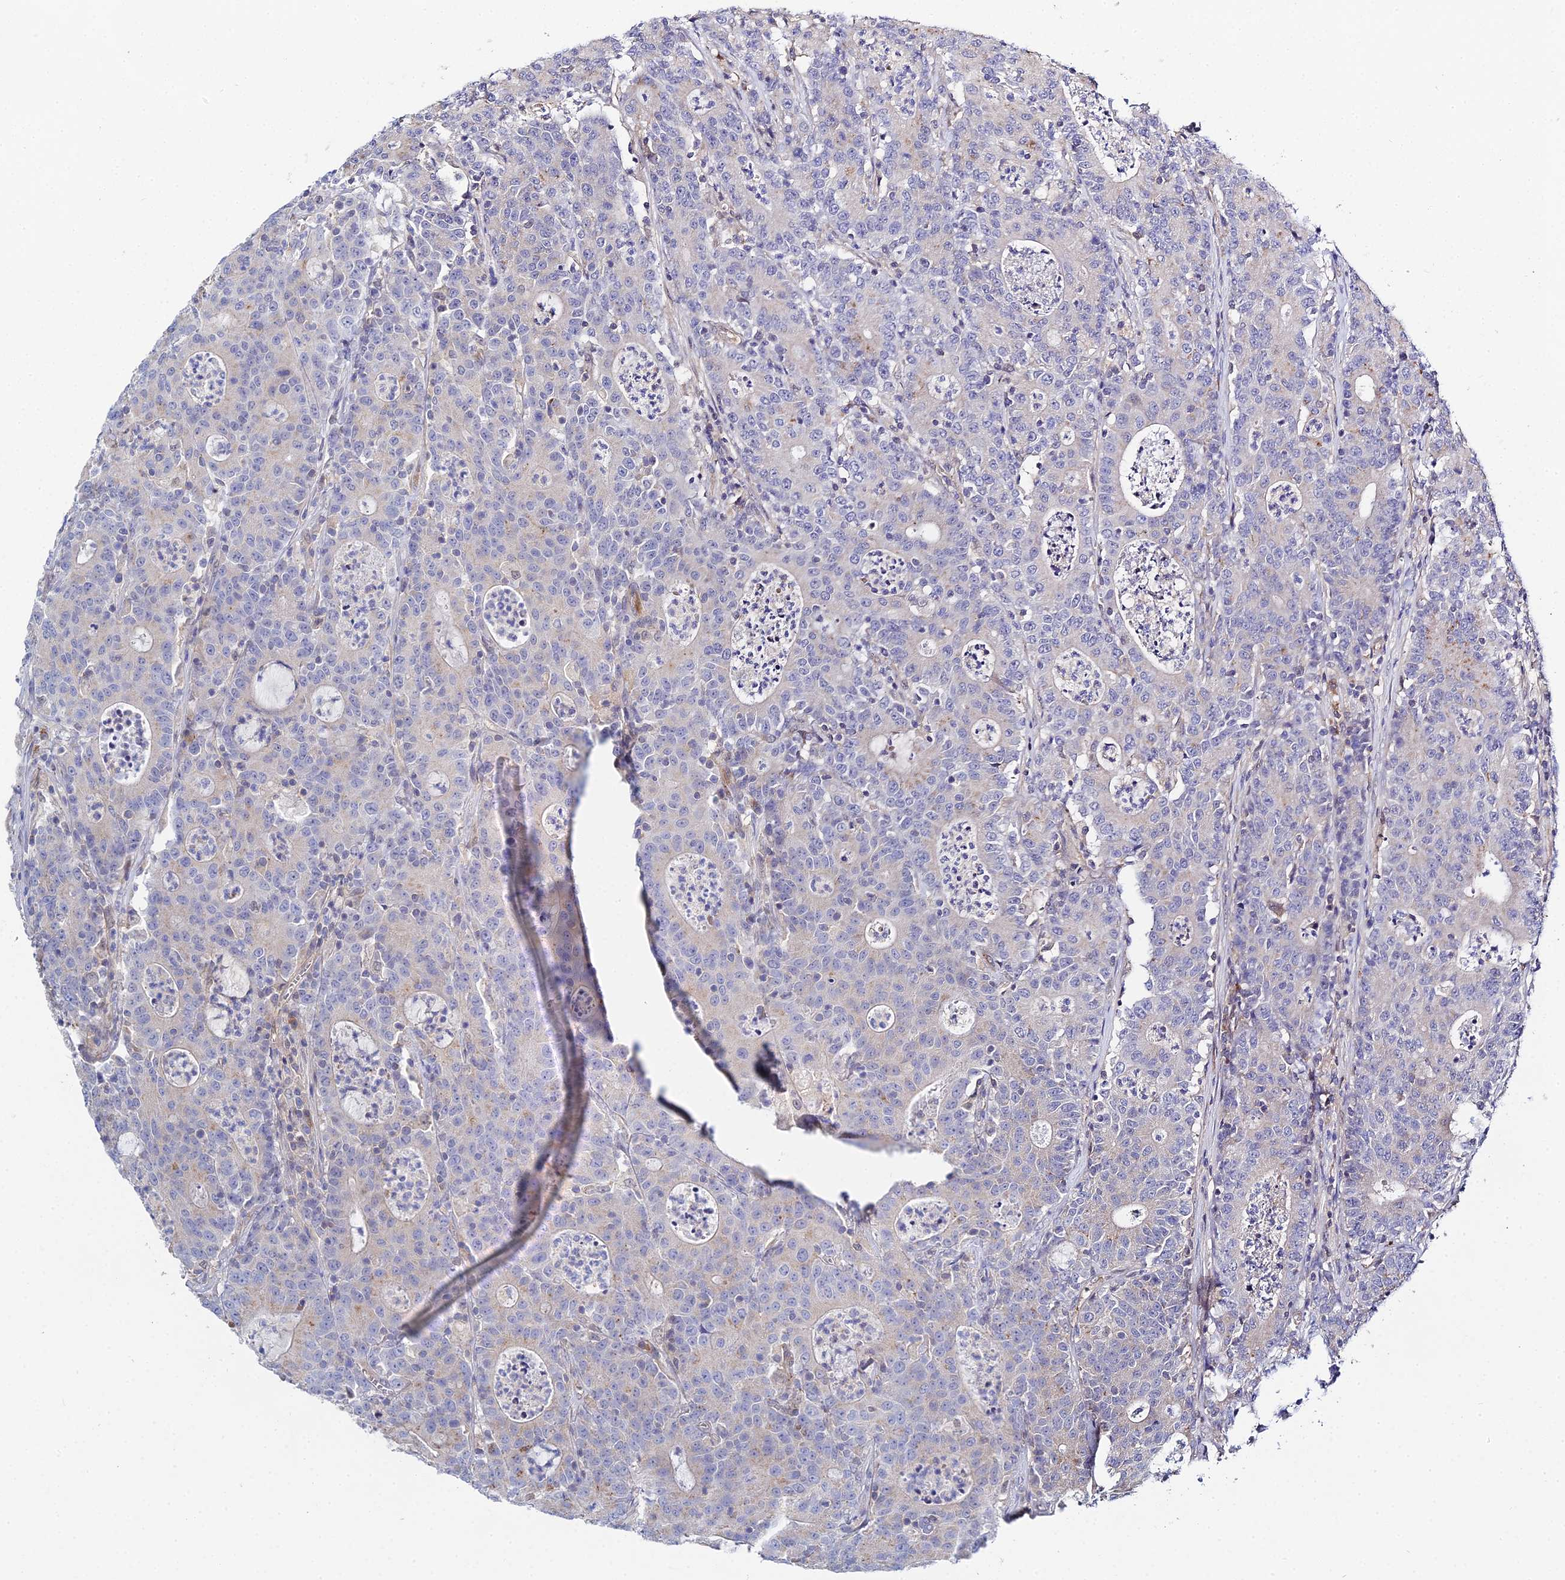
{"staining": {"intensity": "negative", "quantity": "none", "location": "none"}, "tissue": "colorectal cancer", "cell_type": "Tumor cells", "image_type": "cancer", "snomed": [{"axis": "morphology", "description": "Adenocarcinoma, NOS"}, {"axis": "topography", "description": "Colon"}], "caption": "This is an IHC histopathology image of colorectal cancer. There is no staining in tumor cells.", "gene": "DNAH14", "patient": {"sex": "male", "age": 83}}